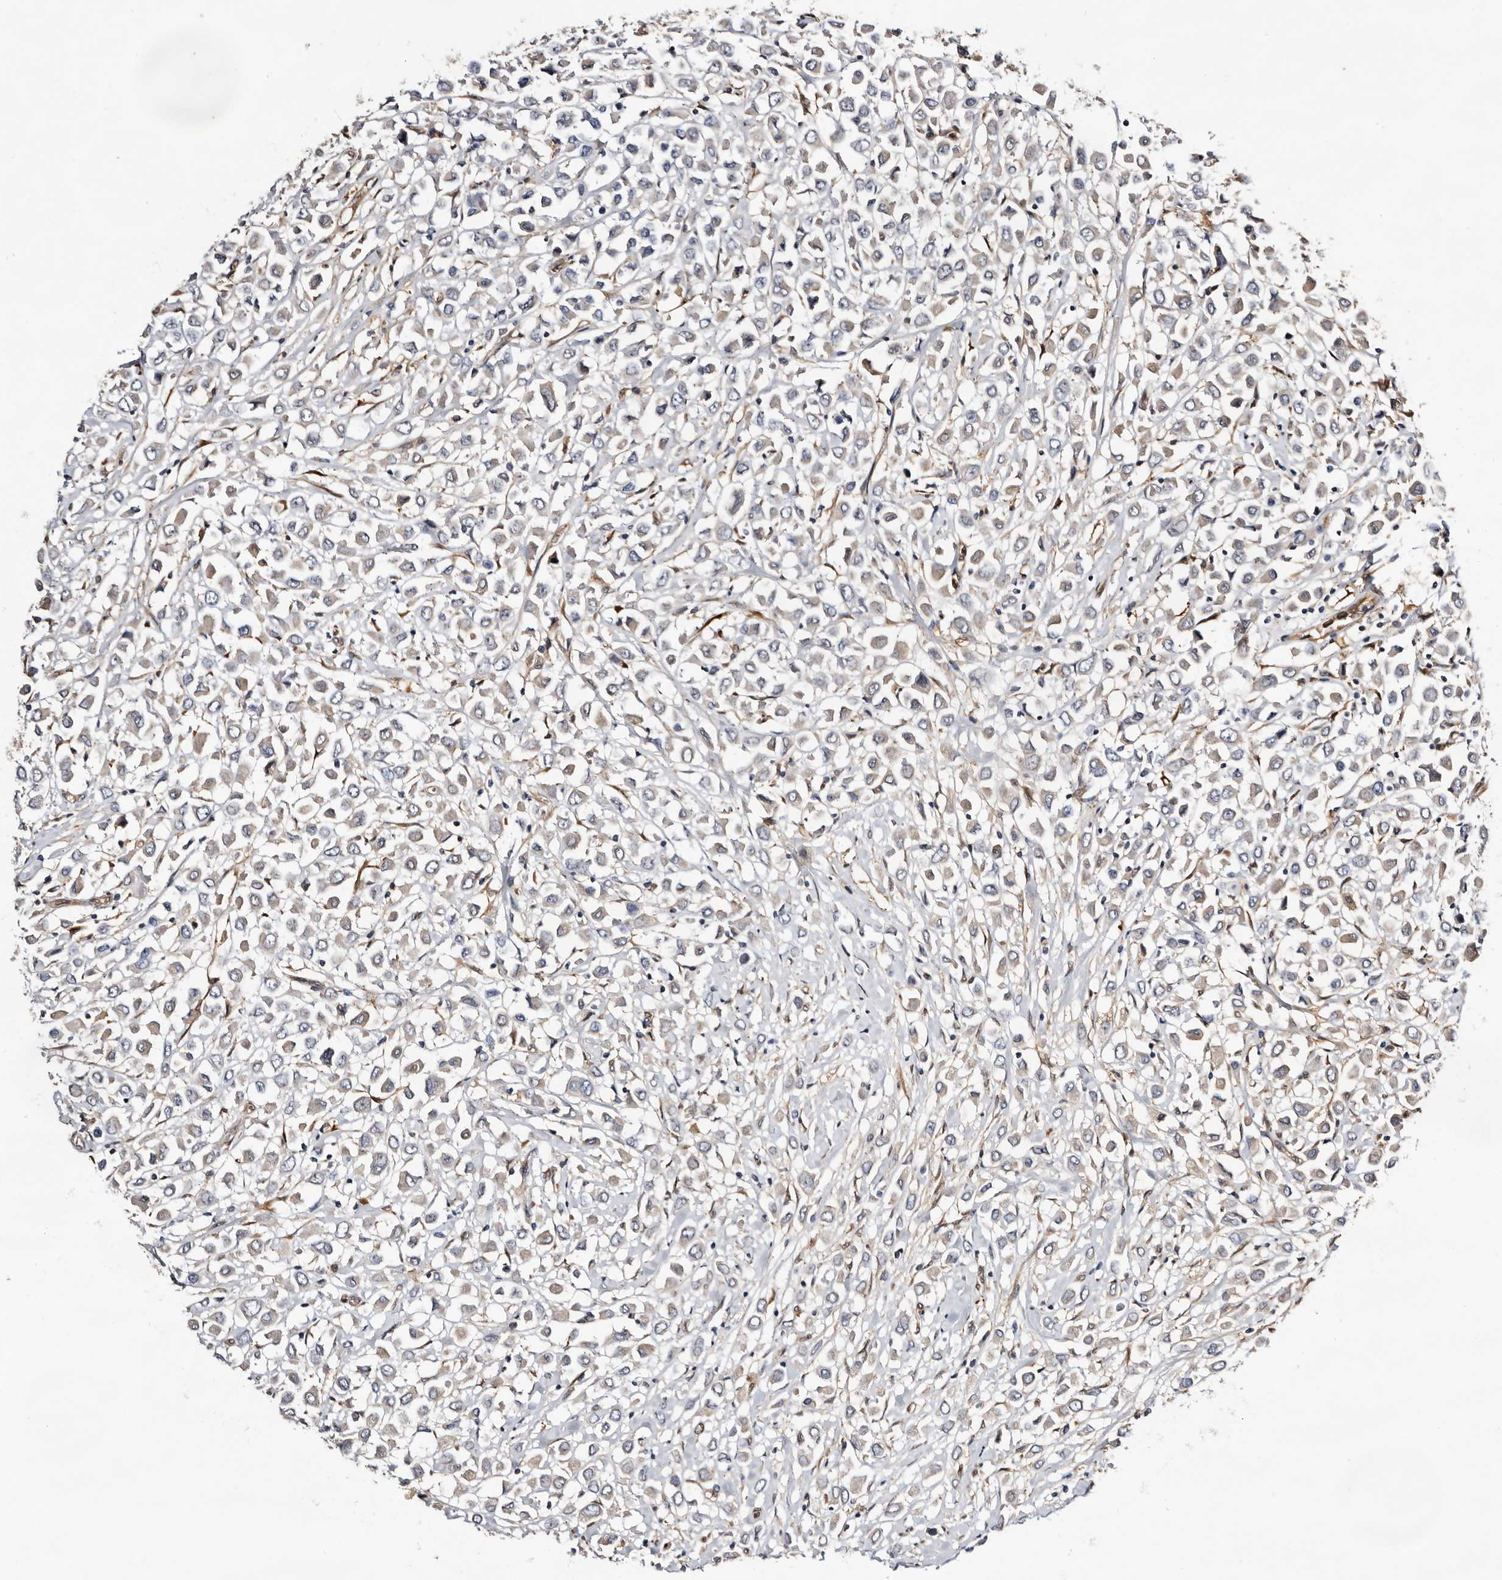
{"staining": {"intensity": "weak", "quantity": "<25%", "location": "cytoplasmic/membranous"}, "tissue": "breast cancer", "cell_type": "Tumor cells", "image_type": "cancer", "snomed": [{"axis": "morphology", "description": "Duct carcinoma"}, {"axis": "topography", "description": "Breast"}], "caption": "IHC micrograph of neoplastic tissue: breast cancer stained with DAB displays no significant protein staining in tumor cells.", "gene": "TP53I3", "patient": {"sex": "female", "age": 61}}